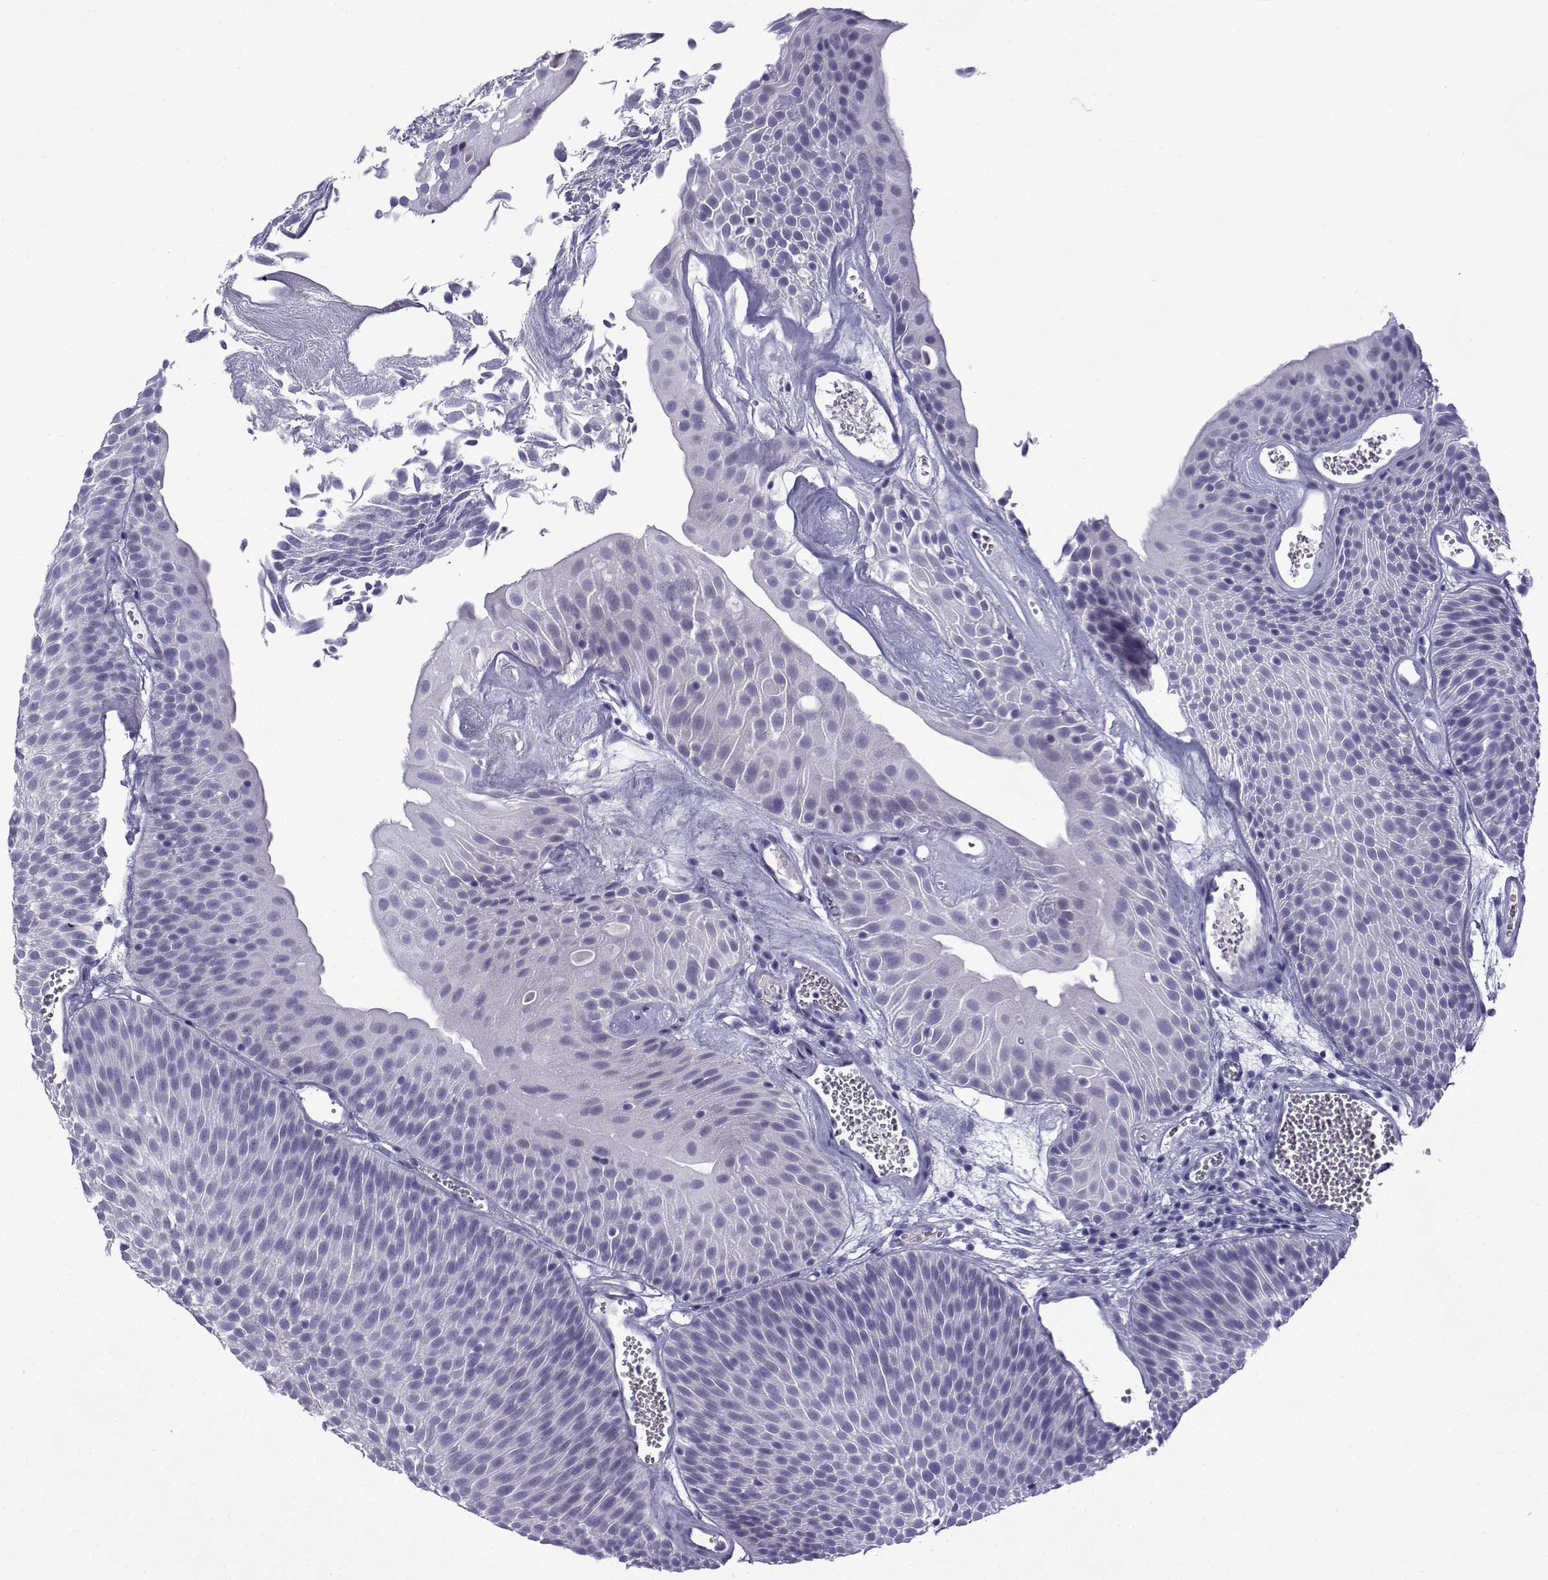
{"staining": {"intensity": "negative", "quantity": "none", "location": "none"}, "tissue": "urothelial cancer", "cell_type": "Tumor cells", "image_type": "cancer", "snomed": [{"axis": "morphology", "description": "Urothelial carcinoma, Low grade"}, {"axis": "topography", "description": "Urinary bladder"}], "caption": "A high-resolution image shows immunohistochemistry staining of urothelial carcinoma (low-grade), which reveals no significant staining in tumor cells.", "gene": "TRIM46", "patient": {"sex": "male", "age": 52}}